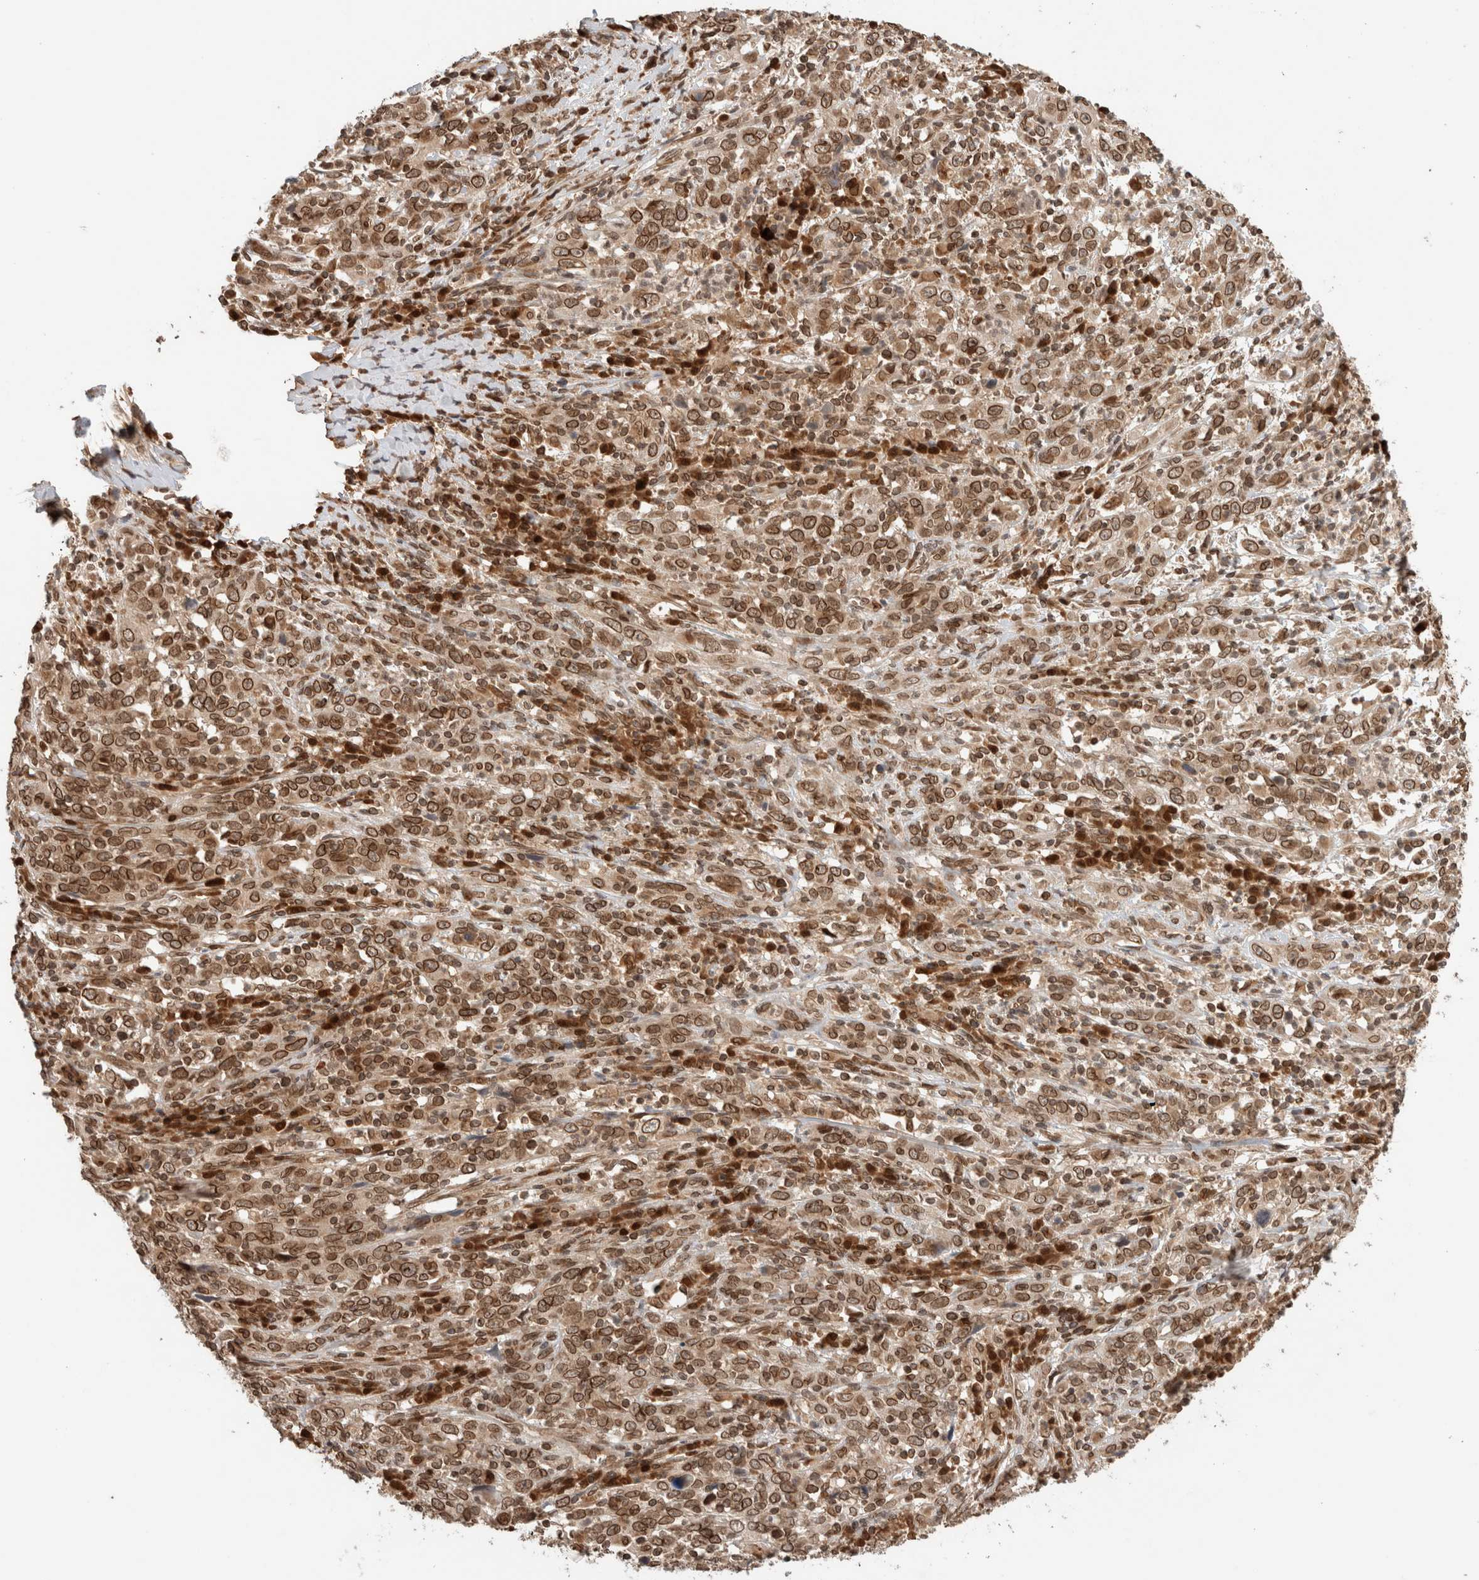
{"staining": {"intensity": "strong", "quantity": ">75%", "location": "cytoplasmic/membranous,nuclear"}, "tissue": "cervical cancer", "cell_type": "Tumor cells", "image_type": "cancer", "snomed": [{"axis": "morphology", "description": "Squamous cell carcinoma, NOS"}, {"axis": "topography", "description": "Cervix"}], "caption": "Immunohistochemical staining of cervical squamous cell carcinoma demonstrates high levels of strong cytoplasmic/membranous and nuclear staining in approximately >75% of tumor cells.", "gene": "TPR", "patient": {"sex": "female", "age": 46}}